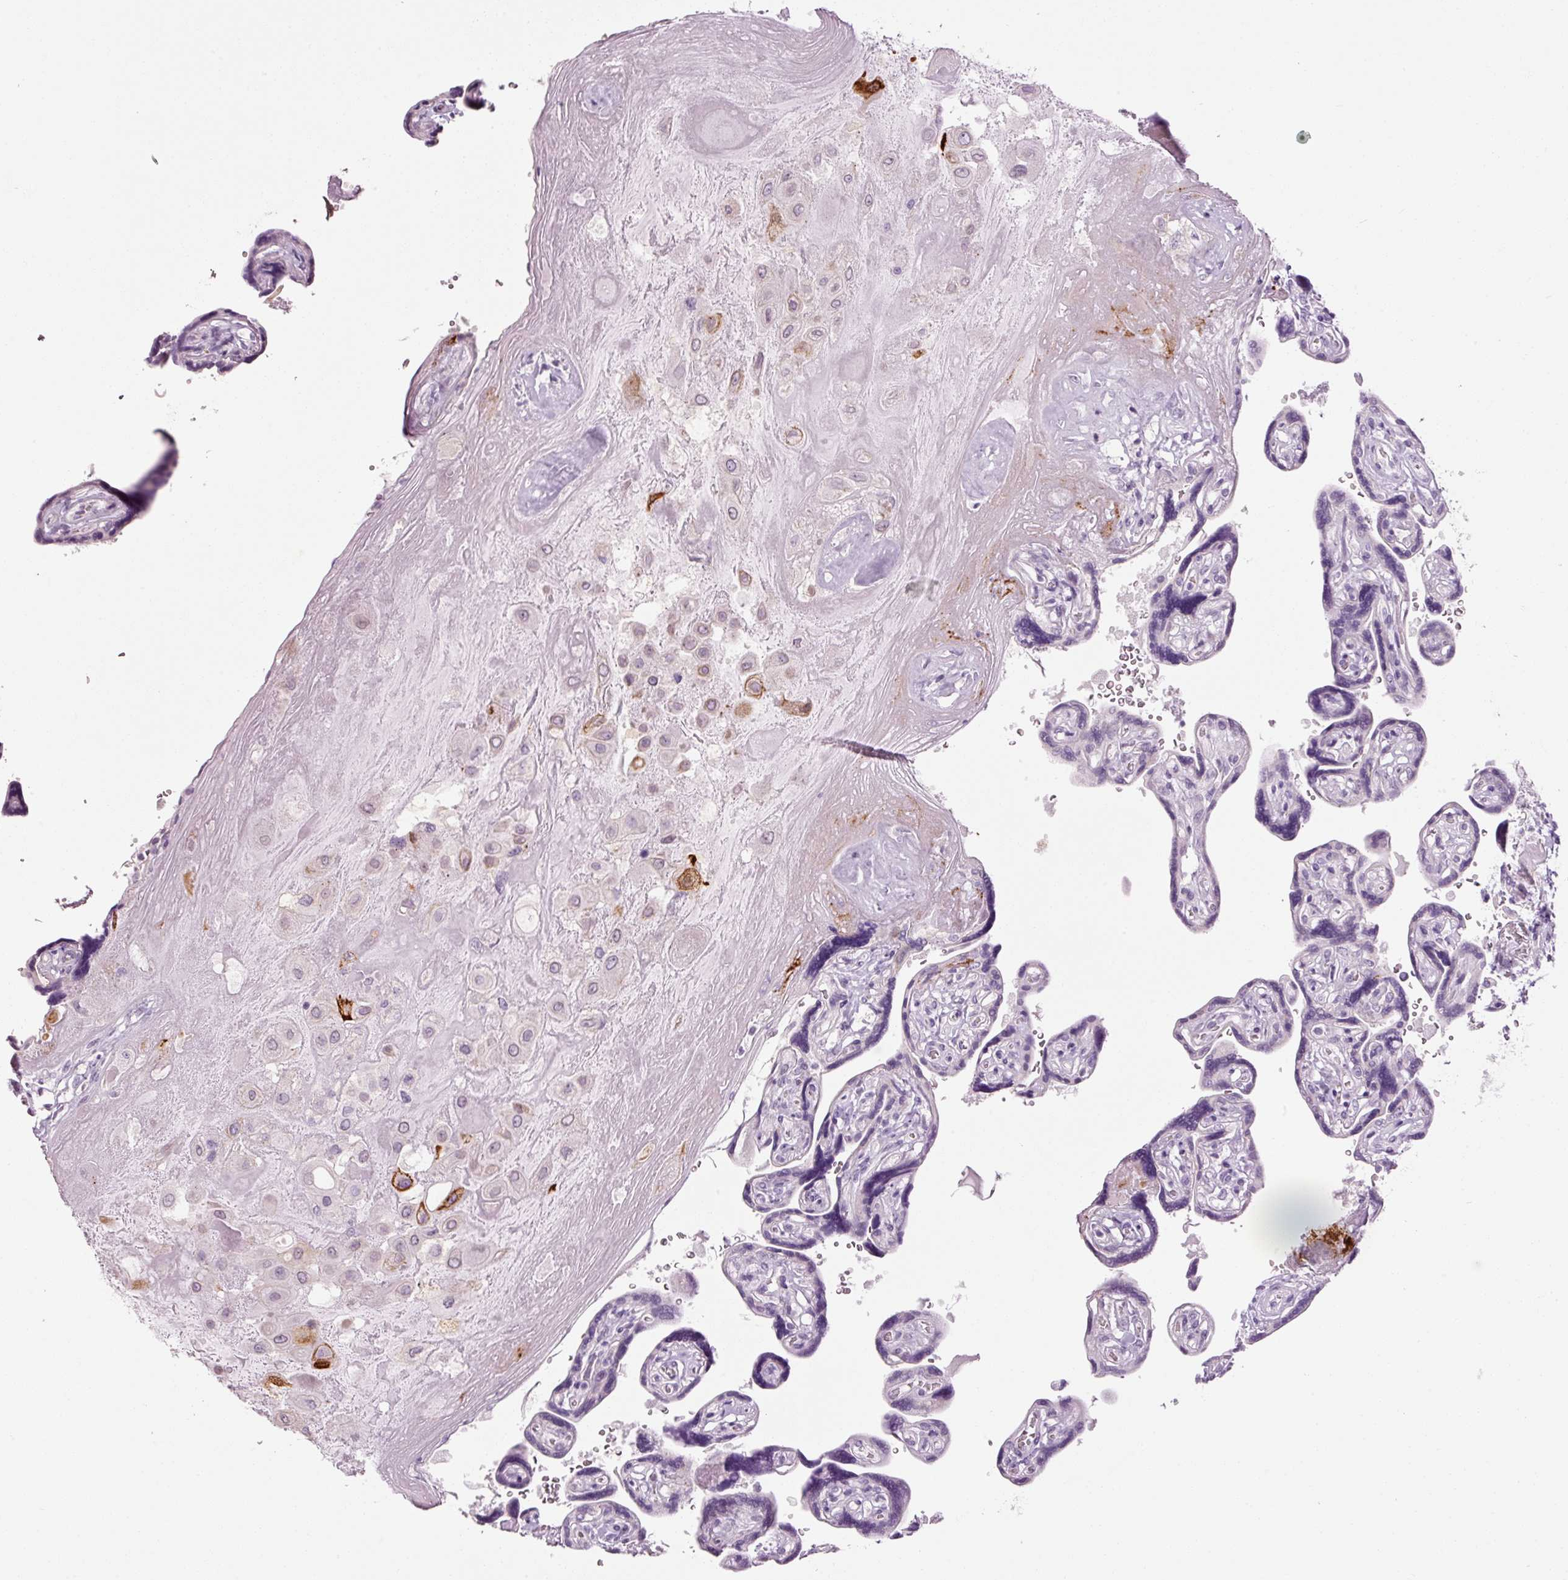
{"staining": {"intensity": "strong", "quantity": "<25%", "location": "cytoplasmic/membranous"}, "tissue": "placenta", "cell_type": "Decidual cells", "image_type": "normal", "snomed": [{"axis": "morphology", "description": "Normal tissue, NOS"}, {"axis": "topography", "description": "Placenta"}], "caption": "Immunohistochemistry (IHC) (DAB) staining of benign human placenta displays strong cytoplasmic/membranous protein expression in about <25% of decidual cells.", "gene": "ANKRD20A1", "patient": {"sex": "female", "age": 32}}